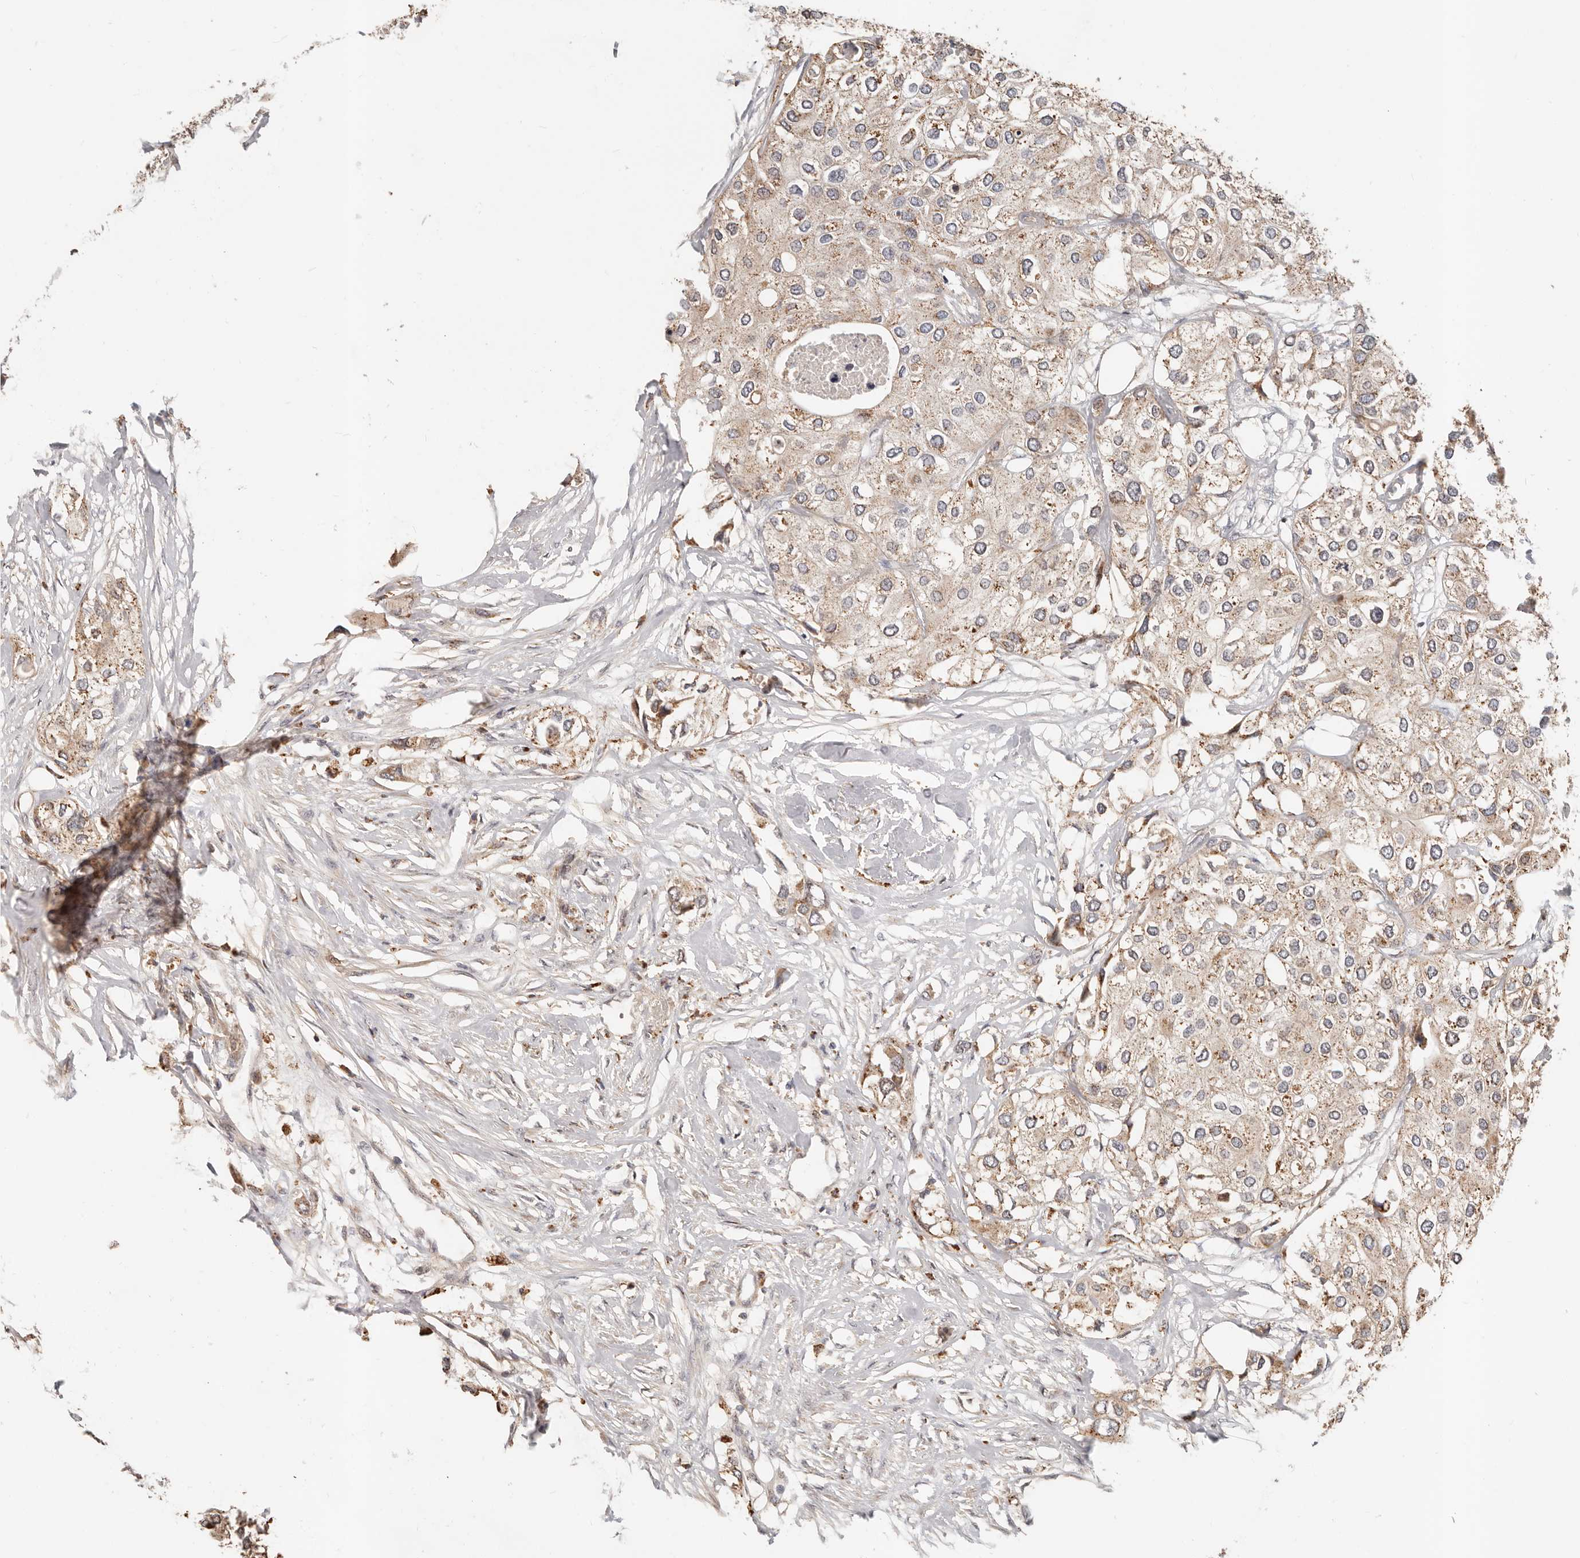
{"staining": {"intensity": "weak", "quantity": ">75%", "location": "cytoplasmic/membranous"}, "tissue": "urothelial cancer", "cell_type": "Tumor cells", "image_type": "cancer", "snomed": [{"axis": "morphology", "description": "Urothelial carcinoma, High grade"}, {"axis": "topography", "description": "Urinary bladder"}], "caption": "IHC (DAB (3,3'-diaminobenzidine)) staining of urothelial carcinoma (high-grade) exhibits weak cytoplasmic/membranous protein expression in about >75% of tumor cells.", "gene": "ZRANB1", "patient": {"sex": "male", "age": 64}}